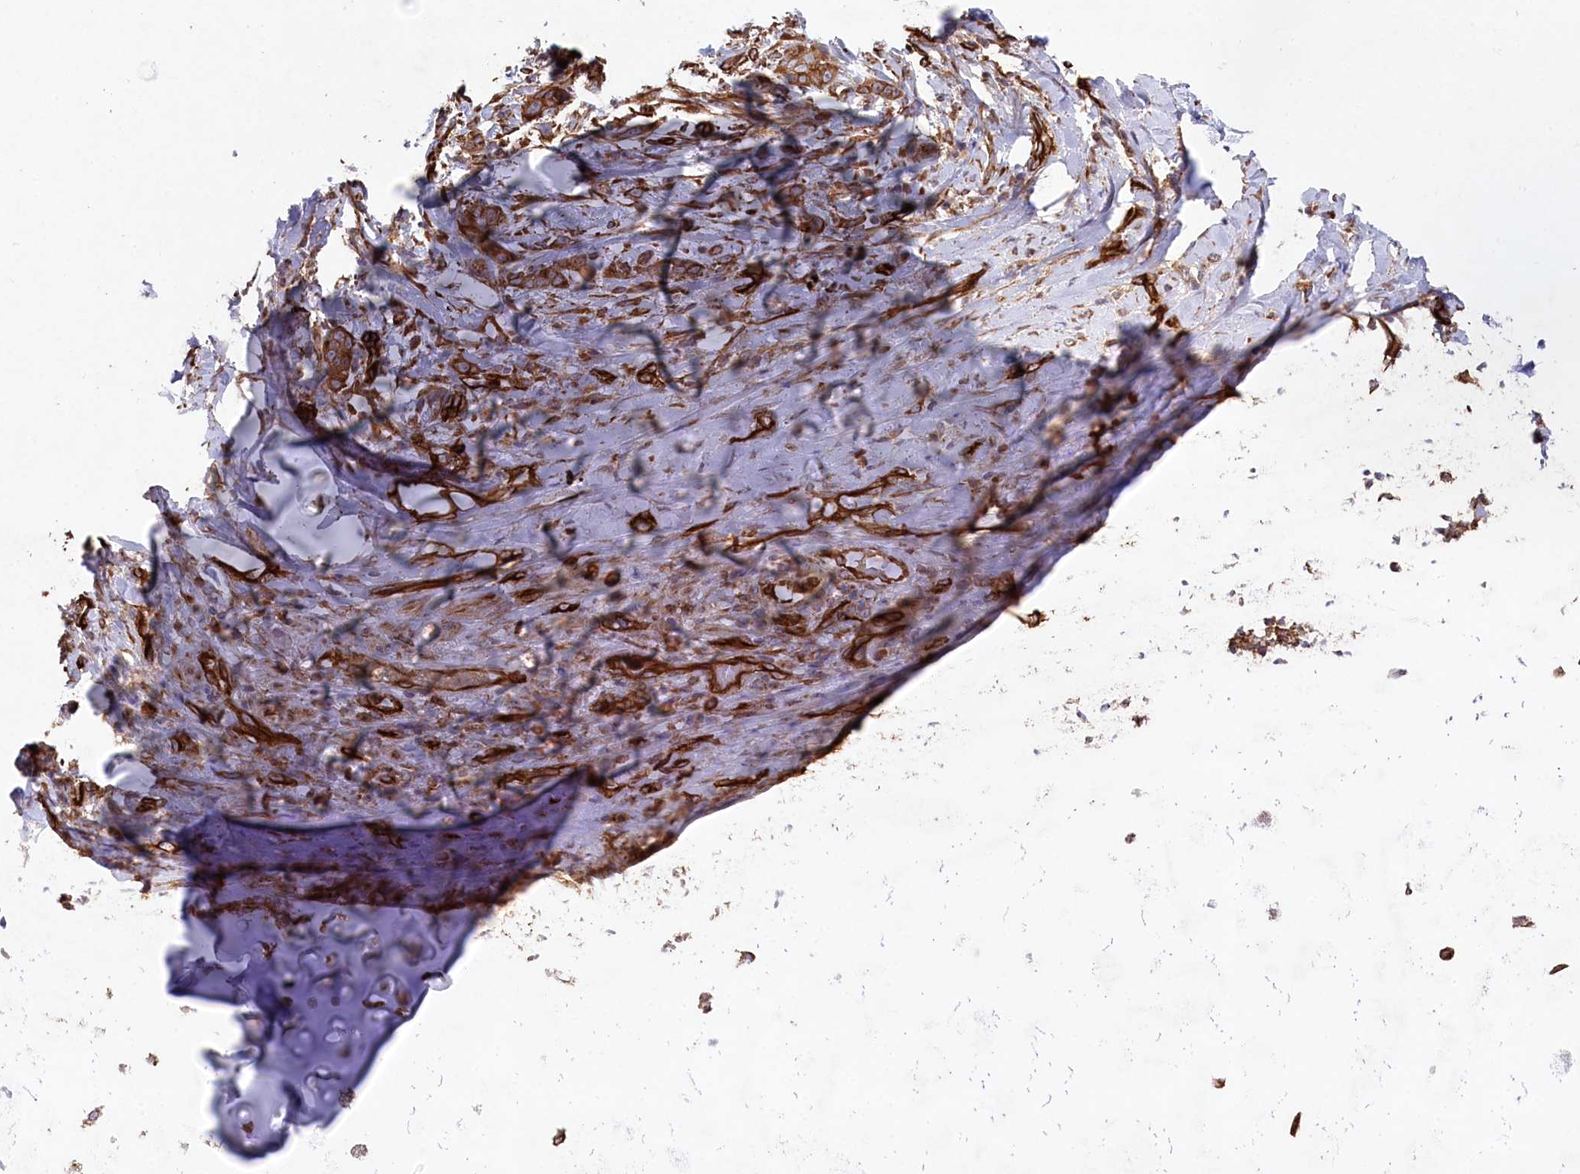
{"staining": {"intensity": "strong", "quantity": ">75%", "location": "cytoplasmic/membranous"}, "tissue": "adipose tissue", "cell_type": "Adipocytes", "image_type": "normal", "snomed": [{"axis": "morphology", "description": "Normal tissue, NOS"}, {"axis": "morphology", "description": "Basal cell carcinoma"}, {"axis": "topography", "description": "Cartilage tissue"}, {"axis": "topography", "description": "Nasopharynx"}, {"axis": "topography", "description": "Oral tissue"}], "caption": "Strong cytoplasmic/membranous protein expression is present in approximately >75% of adipocytes in adipose tissue. The protein of interest is shown in brown color, while the nuclei are stained blue.", "gene": "MTPAP", "patient": {"sex": "female", "age": 77}}